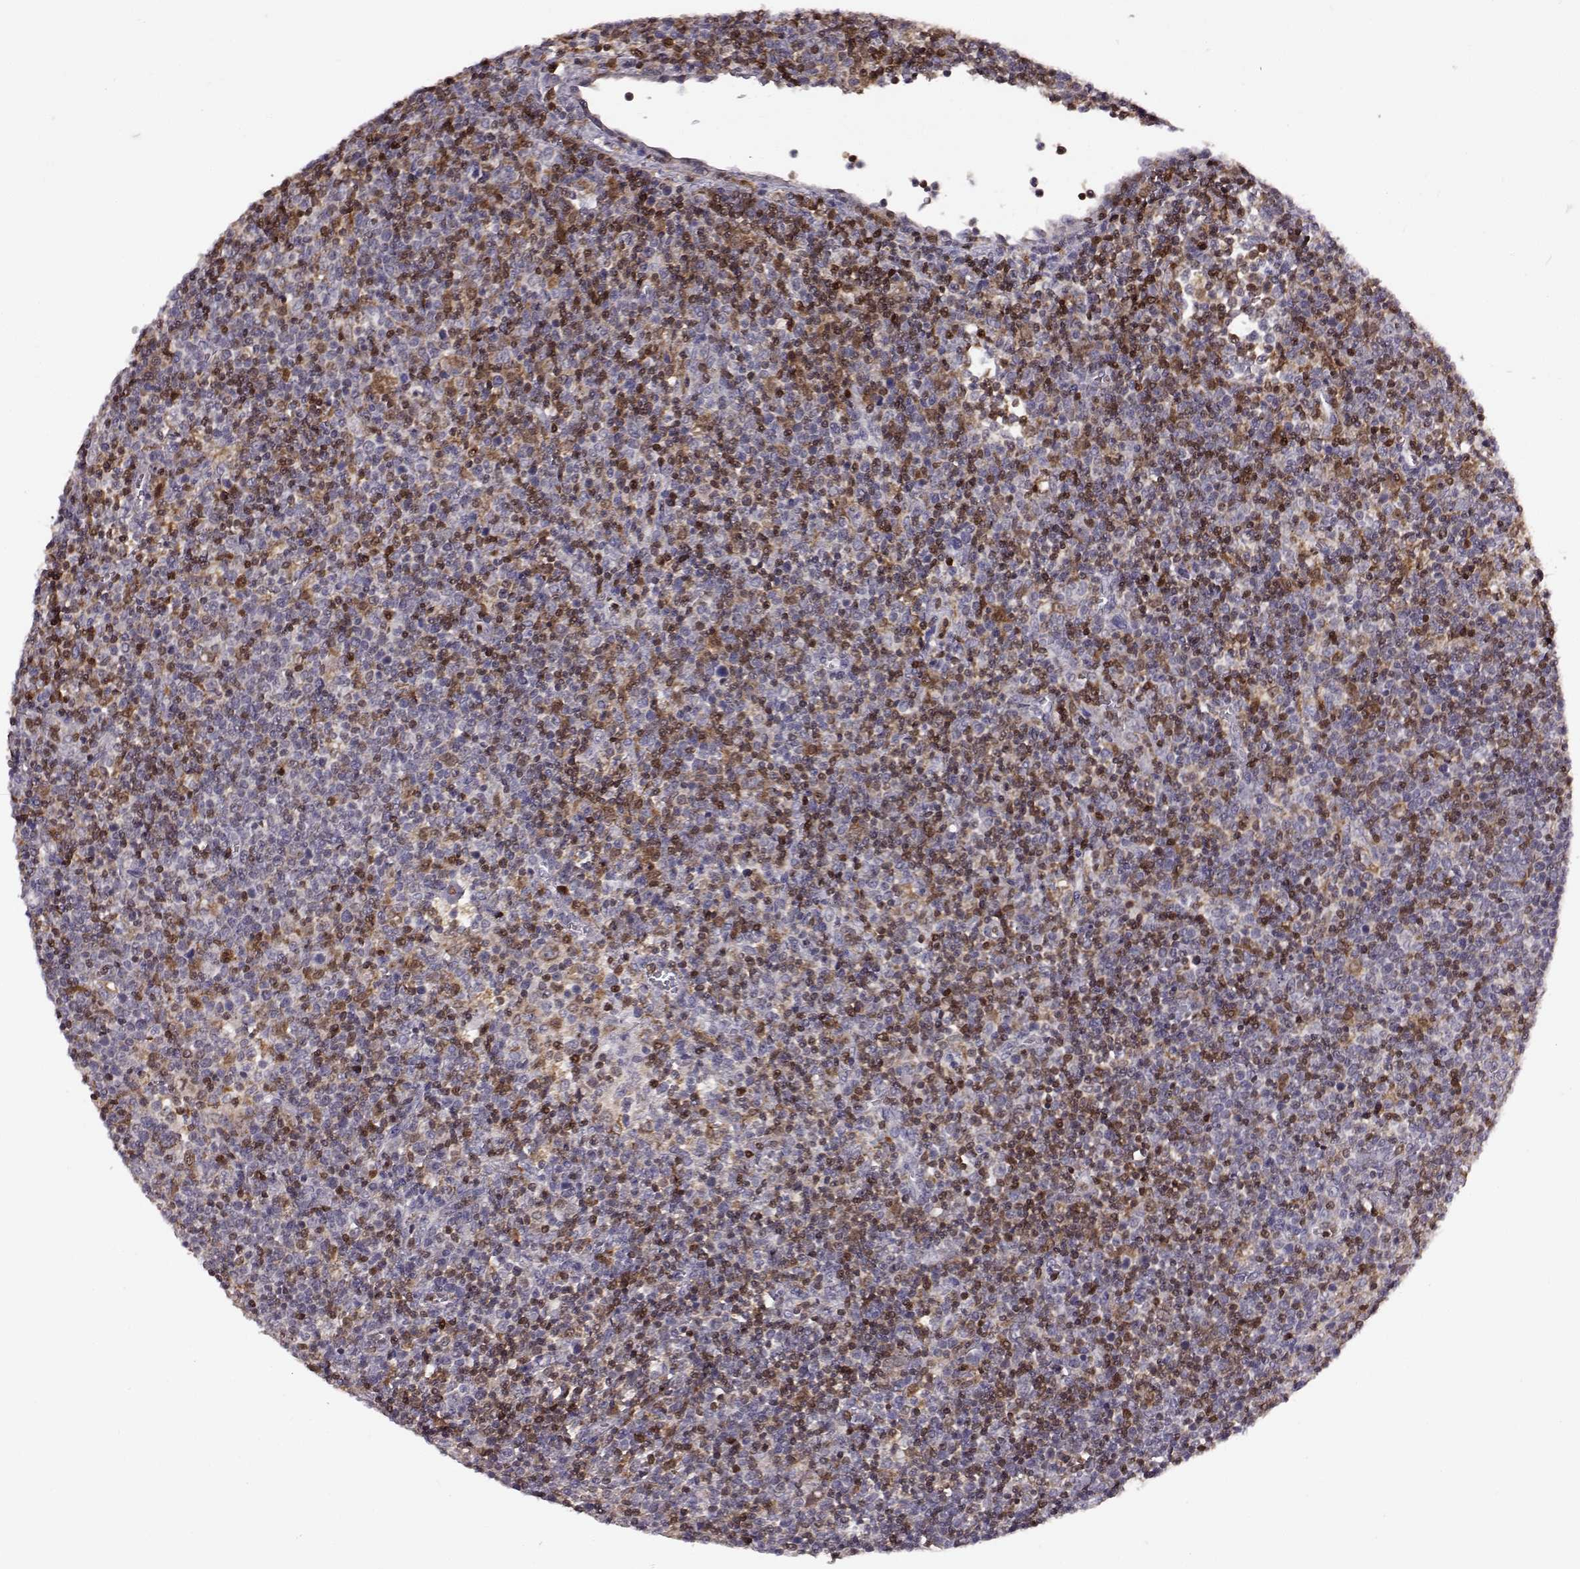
{"staining": {"intensity": "negative", "quantity": "none", "location": "none"}, "tissue": "lymphoma", "cell_type": "Tumor cells", "image_type": "cancer", "snomed": [{"axis": "morphology", "description": "Malignant lymphoma, non-Hodgkin's type, High grade"}, {"axis": "topography", "description": "Lymph node"}], "caption": "Immunohistochemistry image of neoplastic tissue: human lymphoma stained with DAB (3,3'-diaminobenzidine) displays no significant protein expression in tumor cells. (IHC, brightfield microscopy, high magnification).", "gene": "DOK2", "patient": {"sex": "male", "age": 61}}